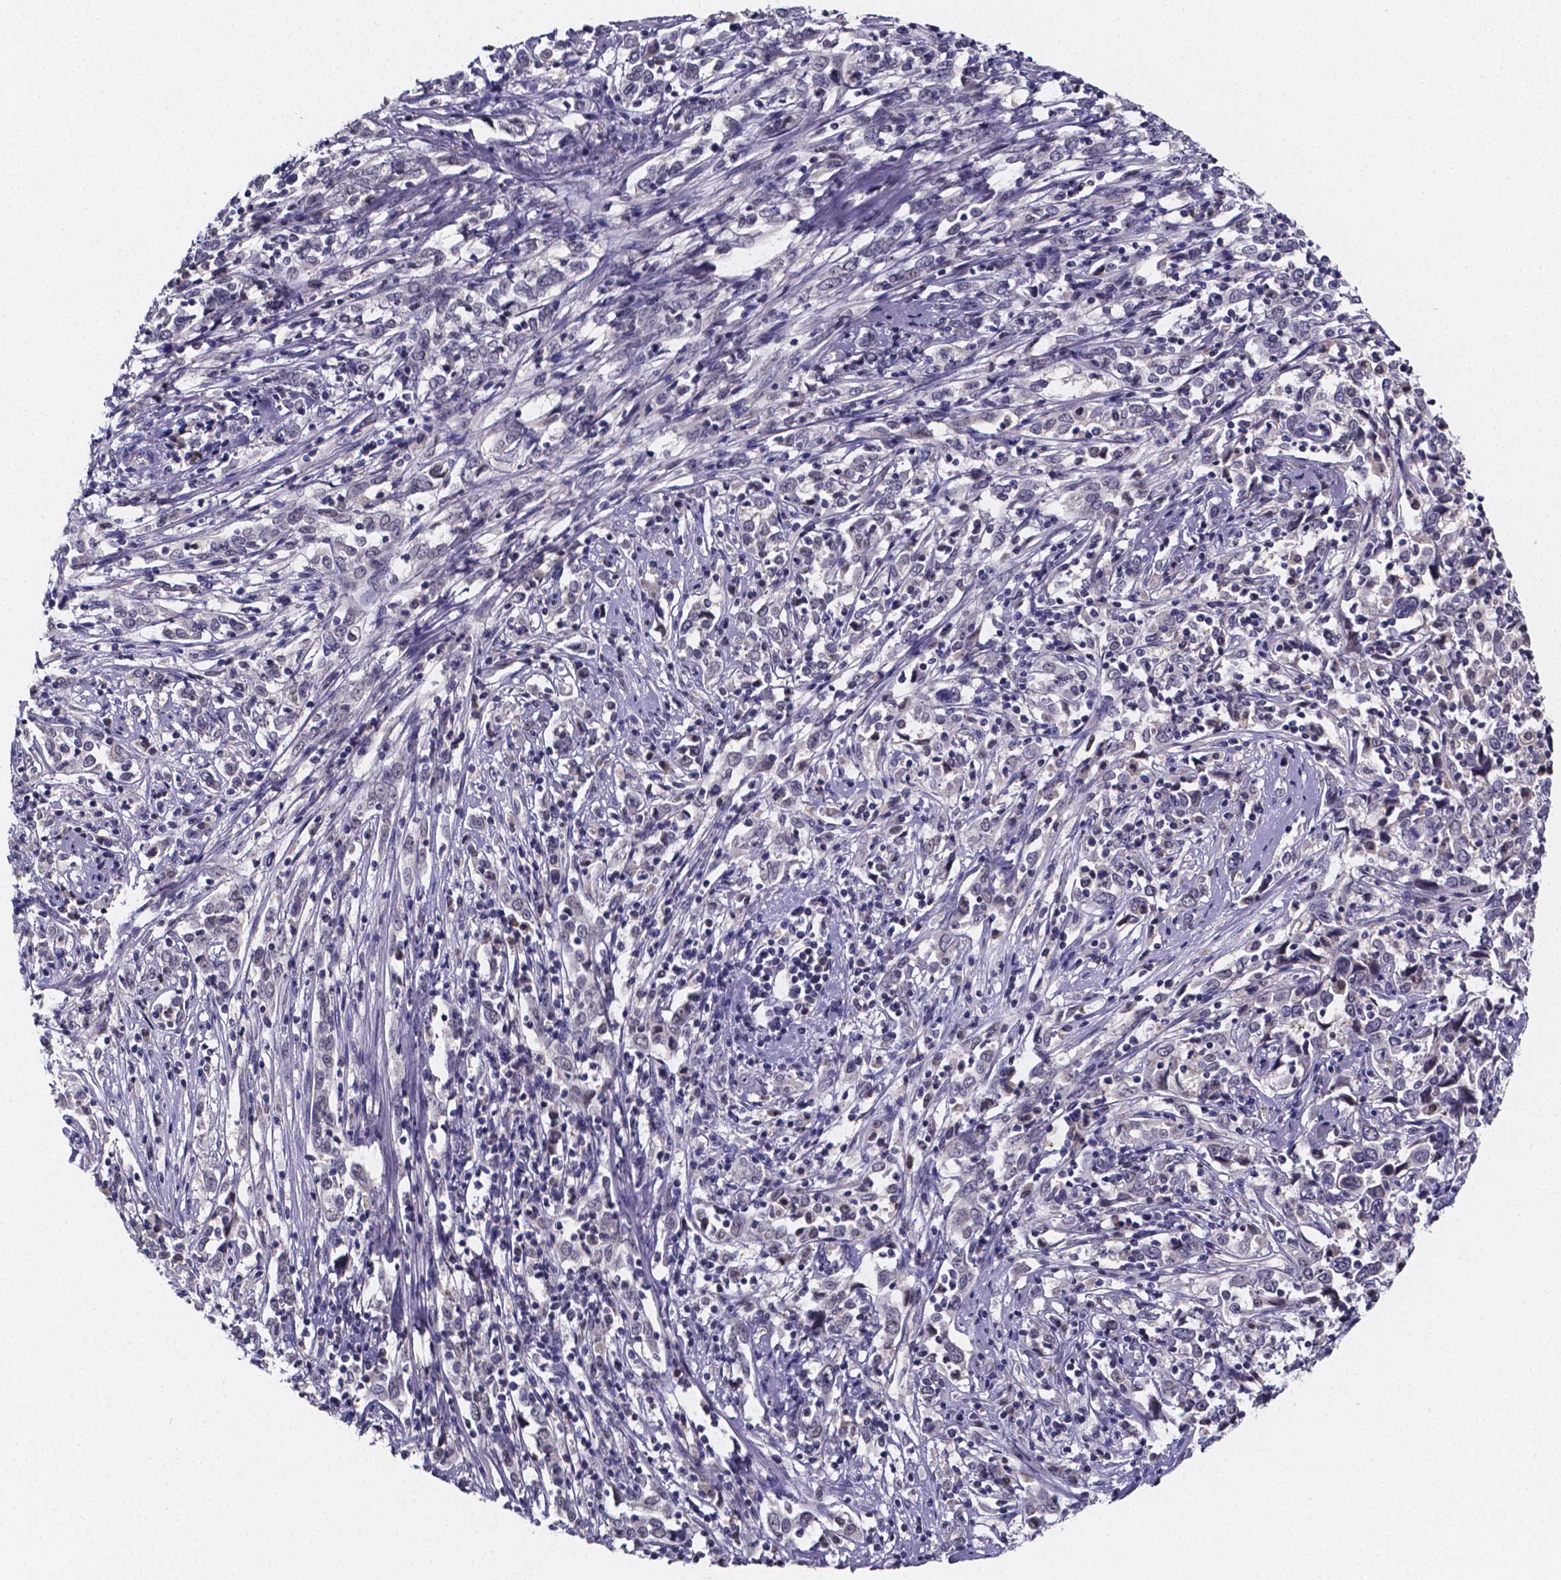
{"staining": {"intensity": "negative", "quantity": "none", "location": "none"}, "tissue": "cervical cancer", "cell_type": "Tumor cells", "image_type": "cancer", "snomed": [{"axis": "morphology", "description": "Adenocarcinoma, NOS"}, {"axis": "topography", "description": "Cervix"}], "caption": "The histopathology image exhibits no significant expression in tumor cells of cervical cancer (adenocarcinoma).", "gene": "IZUMO1", "patient": {"sex": "female", "age": 40}}